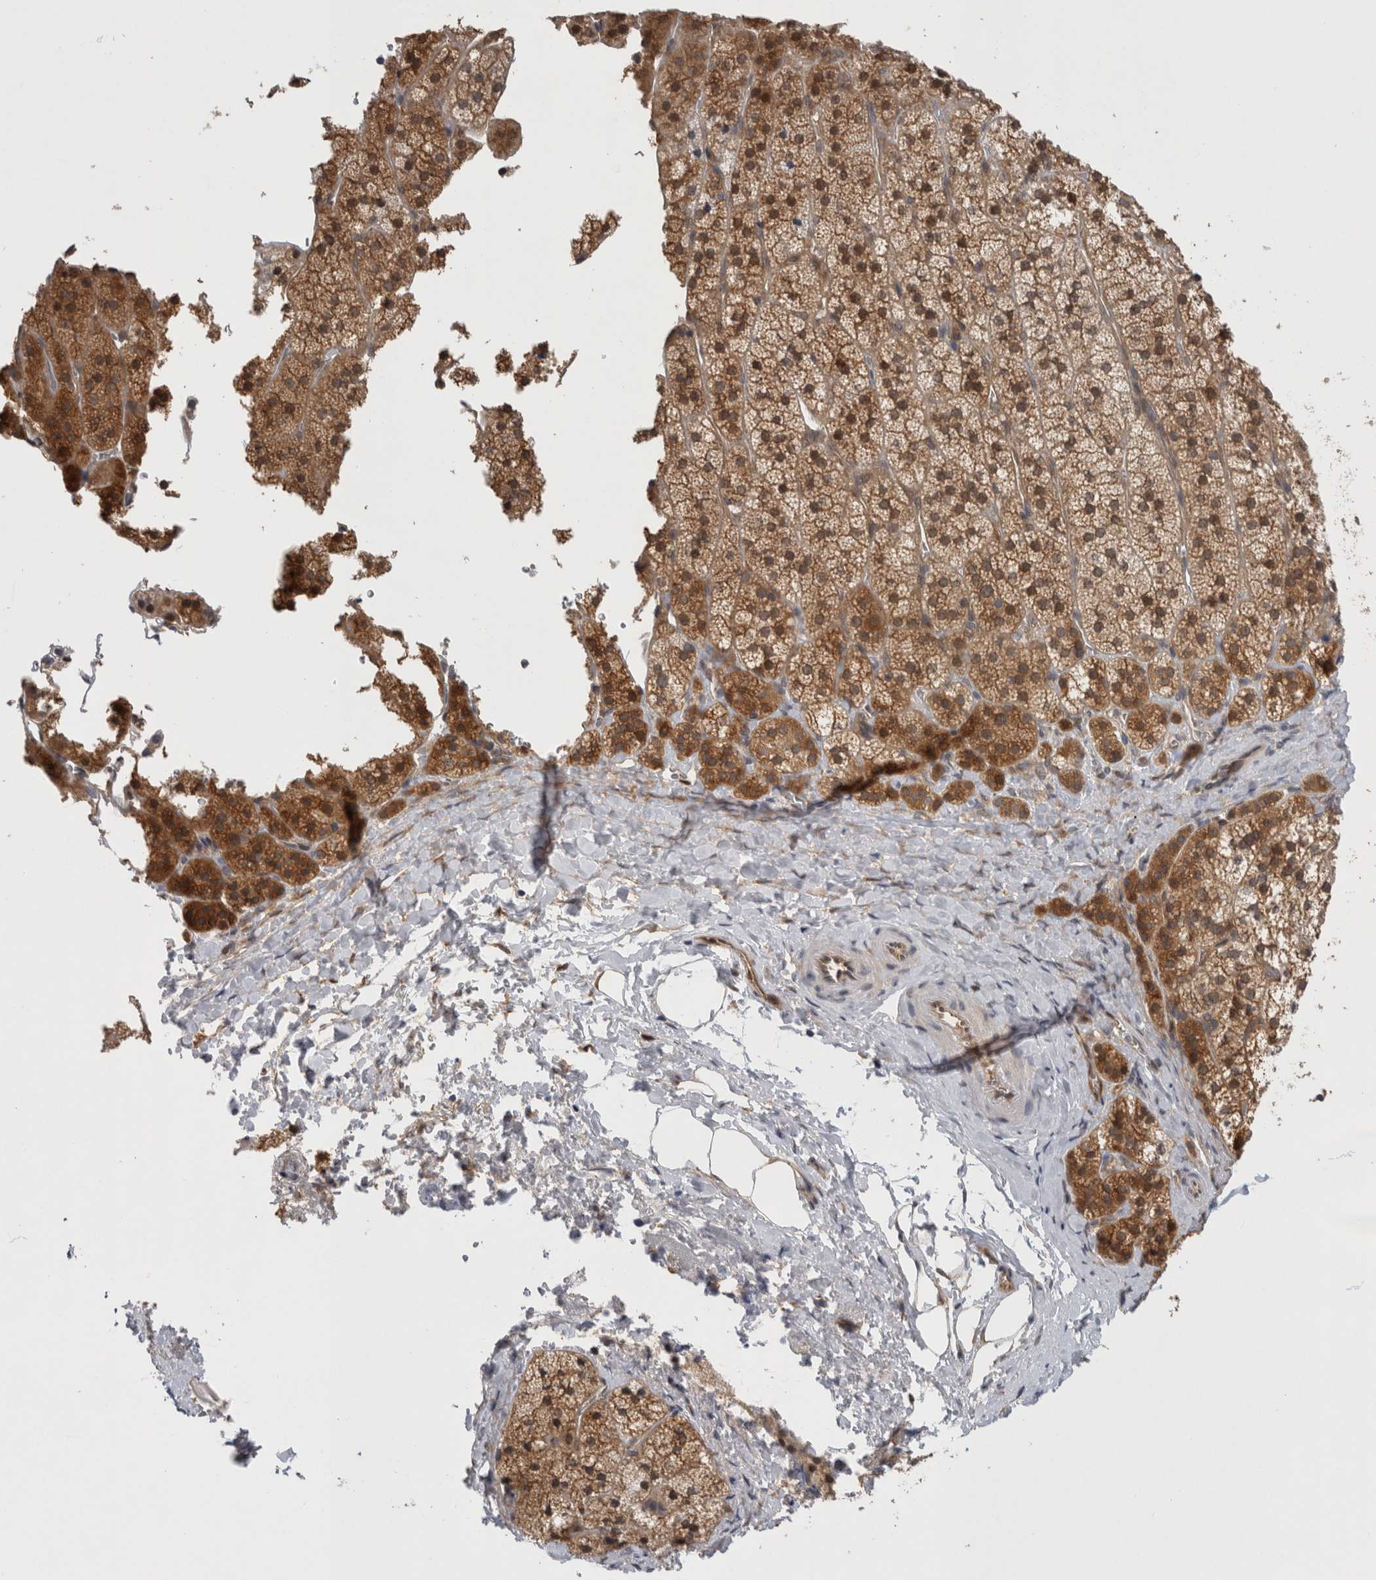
{"staining": {"intensity": "moderate", "quantity": ">75%", "location": "cytoplasmic/membranous,nuclear"}, "tissue": "adrenal gland", "cell_type": "Glandular cells", "image_type": "normal", "snomed": [{"axis": "morphology", "description": "Normal tissue, NOS"}, {"axis": "topography", "description": "Adrenal gland"}], "caption": "Normal adrenal gland shows moderate cytoplasmic/membranous,nuclear staining in approximately >75% of glandular cells (IHC, brightfield microscopy, high magnification)..", "gene": "ASTN2", "patient": {"sex": "female", "age": 44}}